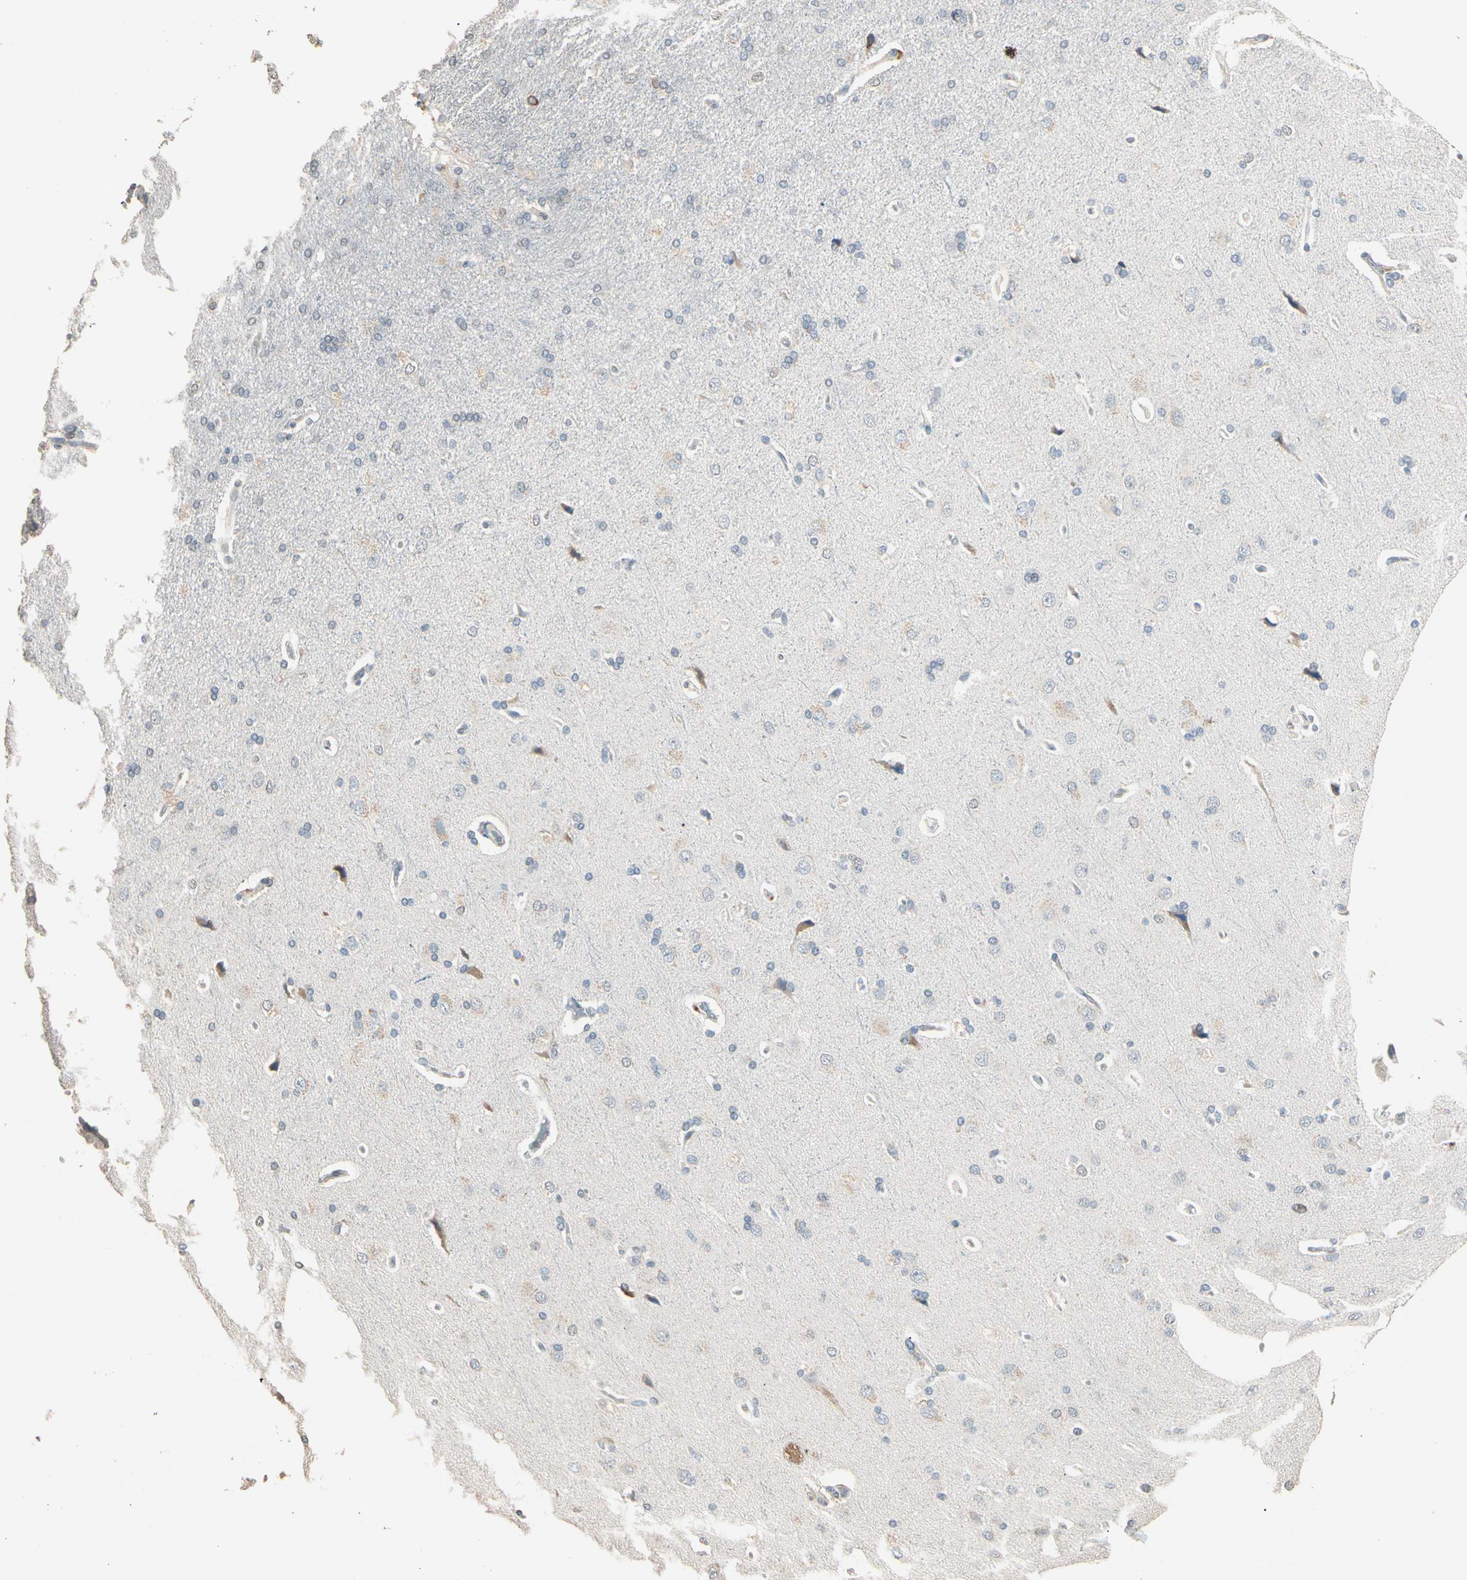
{"staining": {"intensity": "negative", "quantity": "none", "location": "none"}, "tissue": "cerebral cortex", "cell_type": "Endothelial cells", "image_type": "normal", "snomed": [{"axis": "morphology", "description": "Normal tissue, NOS"}, {"axis": "topography", "description": "Cerebral cortex"}], "caption": "This is a micrograph of immunohistochemistry (IHC) staining of benign cerebral cortex, which shows no expression in endothelial cells.", "gene": "TASOR", "patient": {"sex": "male", "age": 62}}